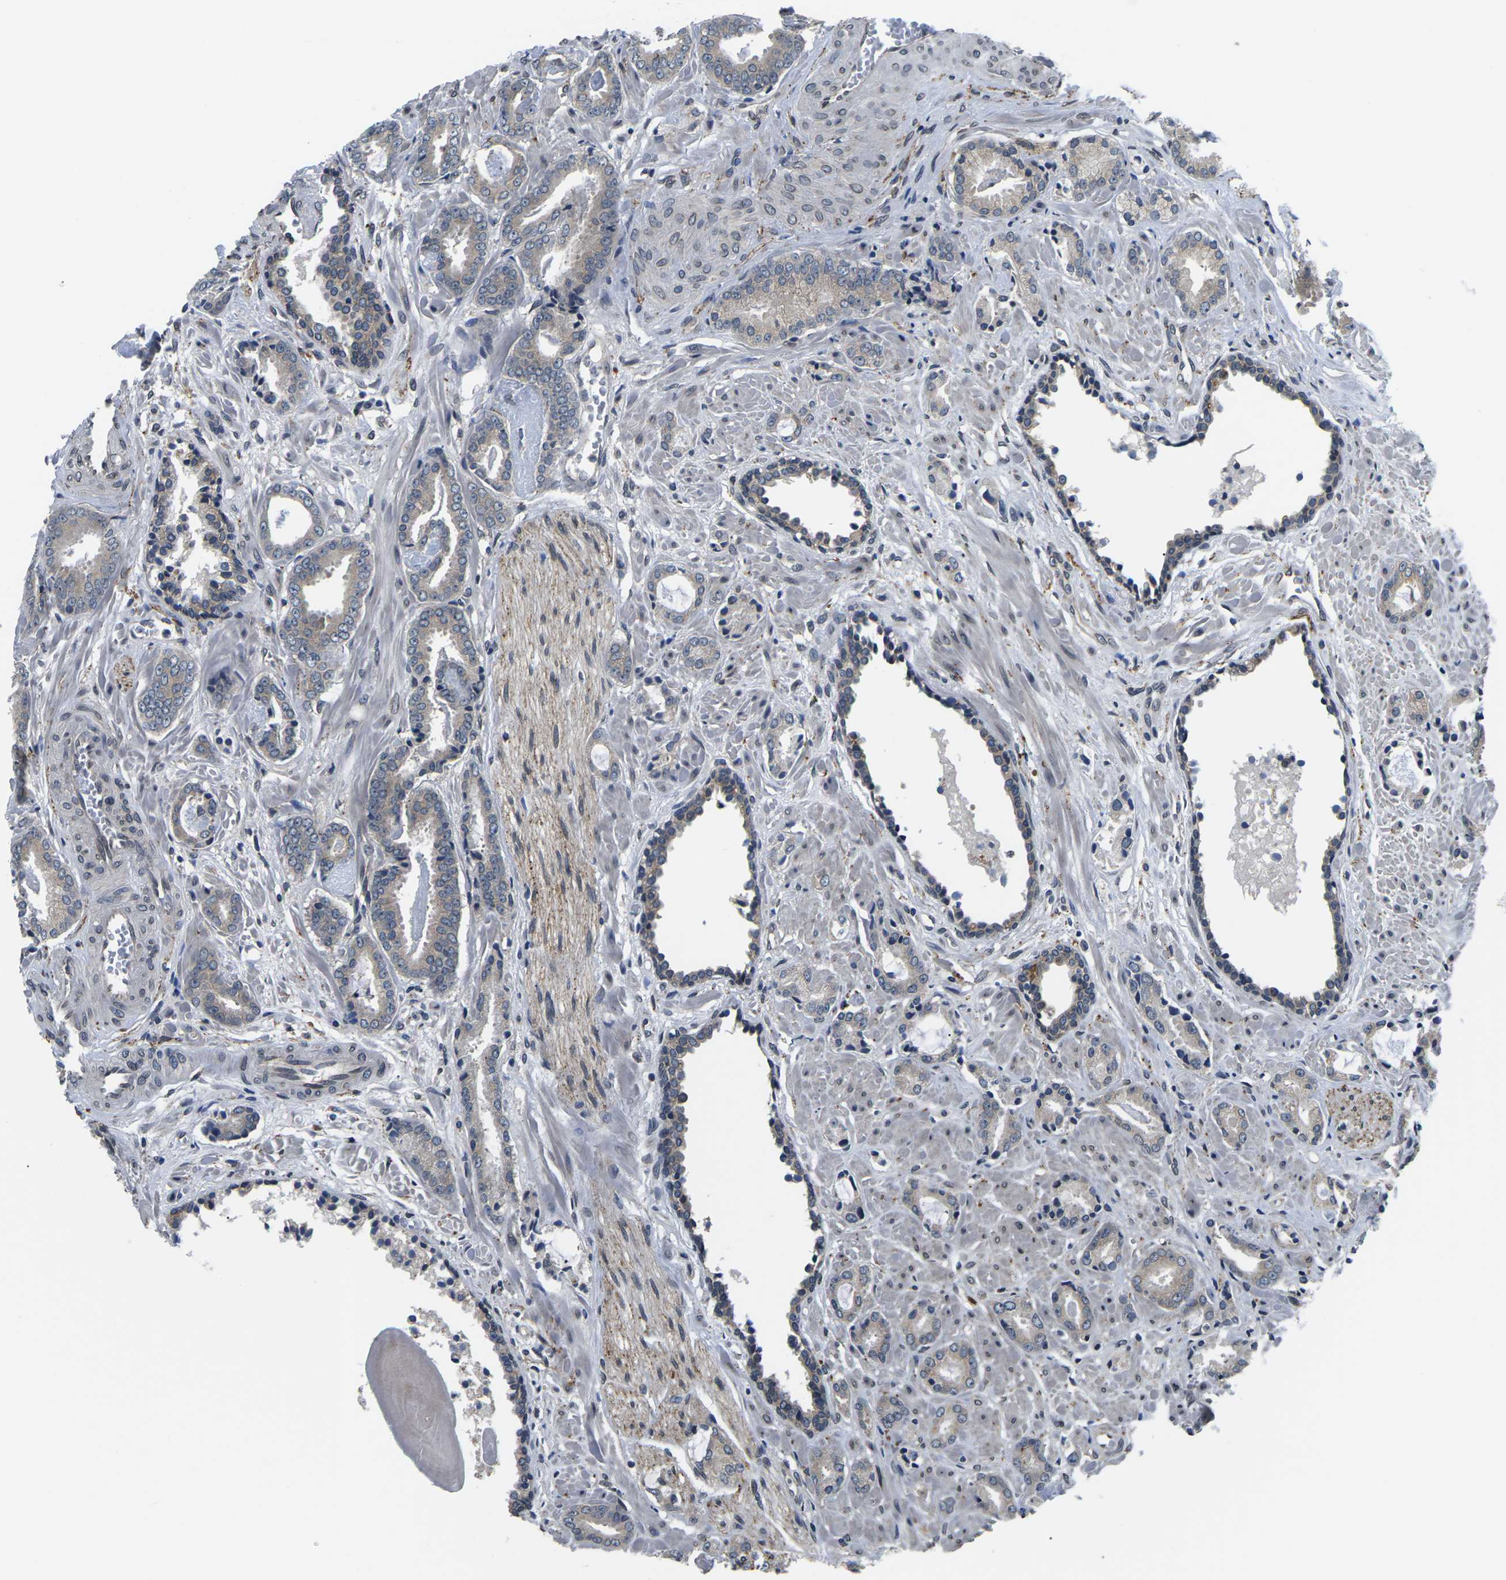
{"staining": {"intensity": "weak", "quantity": "25%-75%", "location": "cytoplasmic/membranous"}, "tissue": "prostate cancer", "cell_type": "Tumor cells", "image_type": "cancer", "snomed": [{"axis": "morphology", "description": "Adenocarcinoma, Low grade"}, {"axis": "topography", "description": "Prostate"}], "caption": "Immunohistochemical staining of human prostate low-grade adenocarcinoma demonstrates weak cytoplasmic/membranous protein positivity in about 25%-75% of tumor cells. The staining was performed using DAB to visualize the protein expression in brown, while the nuclei were stained in blue with hematoxylin (Magnification: 20x).", "gene": "SNX10", "patient": {"sex": "male", "age": 53}}